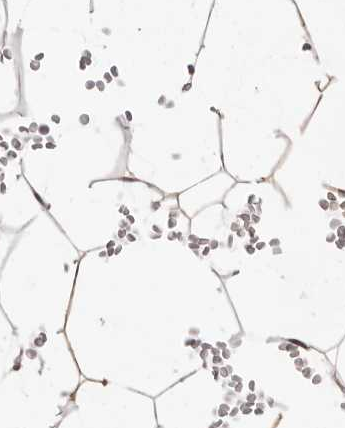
{"staining": {"intensity": "weak", "quantity": ">75%", "location": "cytoplasmic/membranous"}, "tissue": "adipose tissue", "cell_type": "Adipocytes", "image_type": "normal", "snomed": [{"axis": "morphology", "description": "Normal tissue, NOS"}, {"axis": "topography", "description": "Breast"}], "caption": "IHC (DAB) staining of normal adipose tissue exhibits weak cytoplasmic/membranous protein positivity in about >75% of adipocytes. The protein is shown in brown color, while the nuclei are stained blue.", "gene": "MAPK6", "patient": {"sex": "female", "age": 23}}